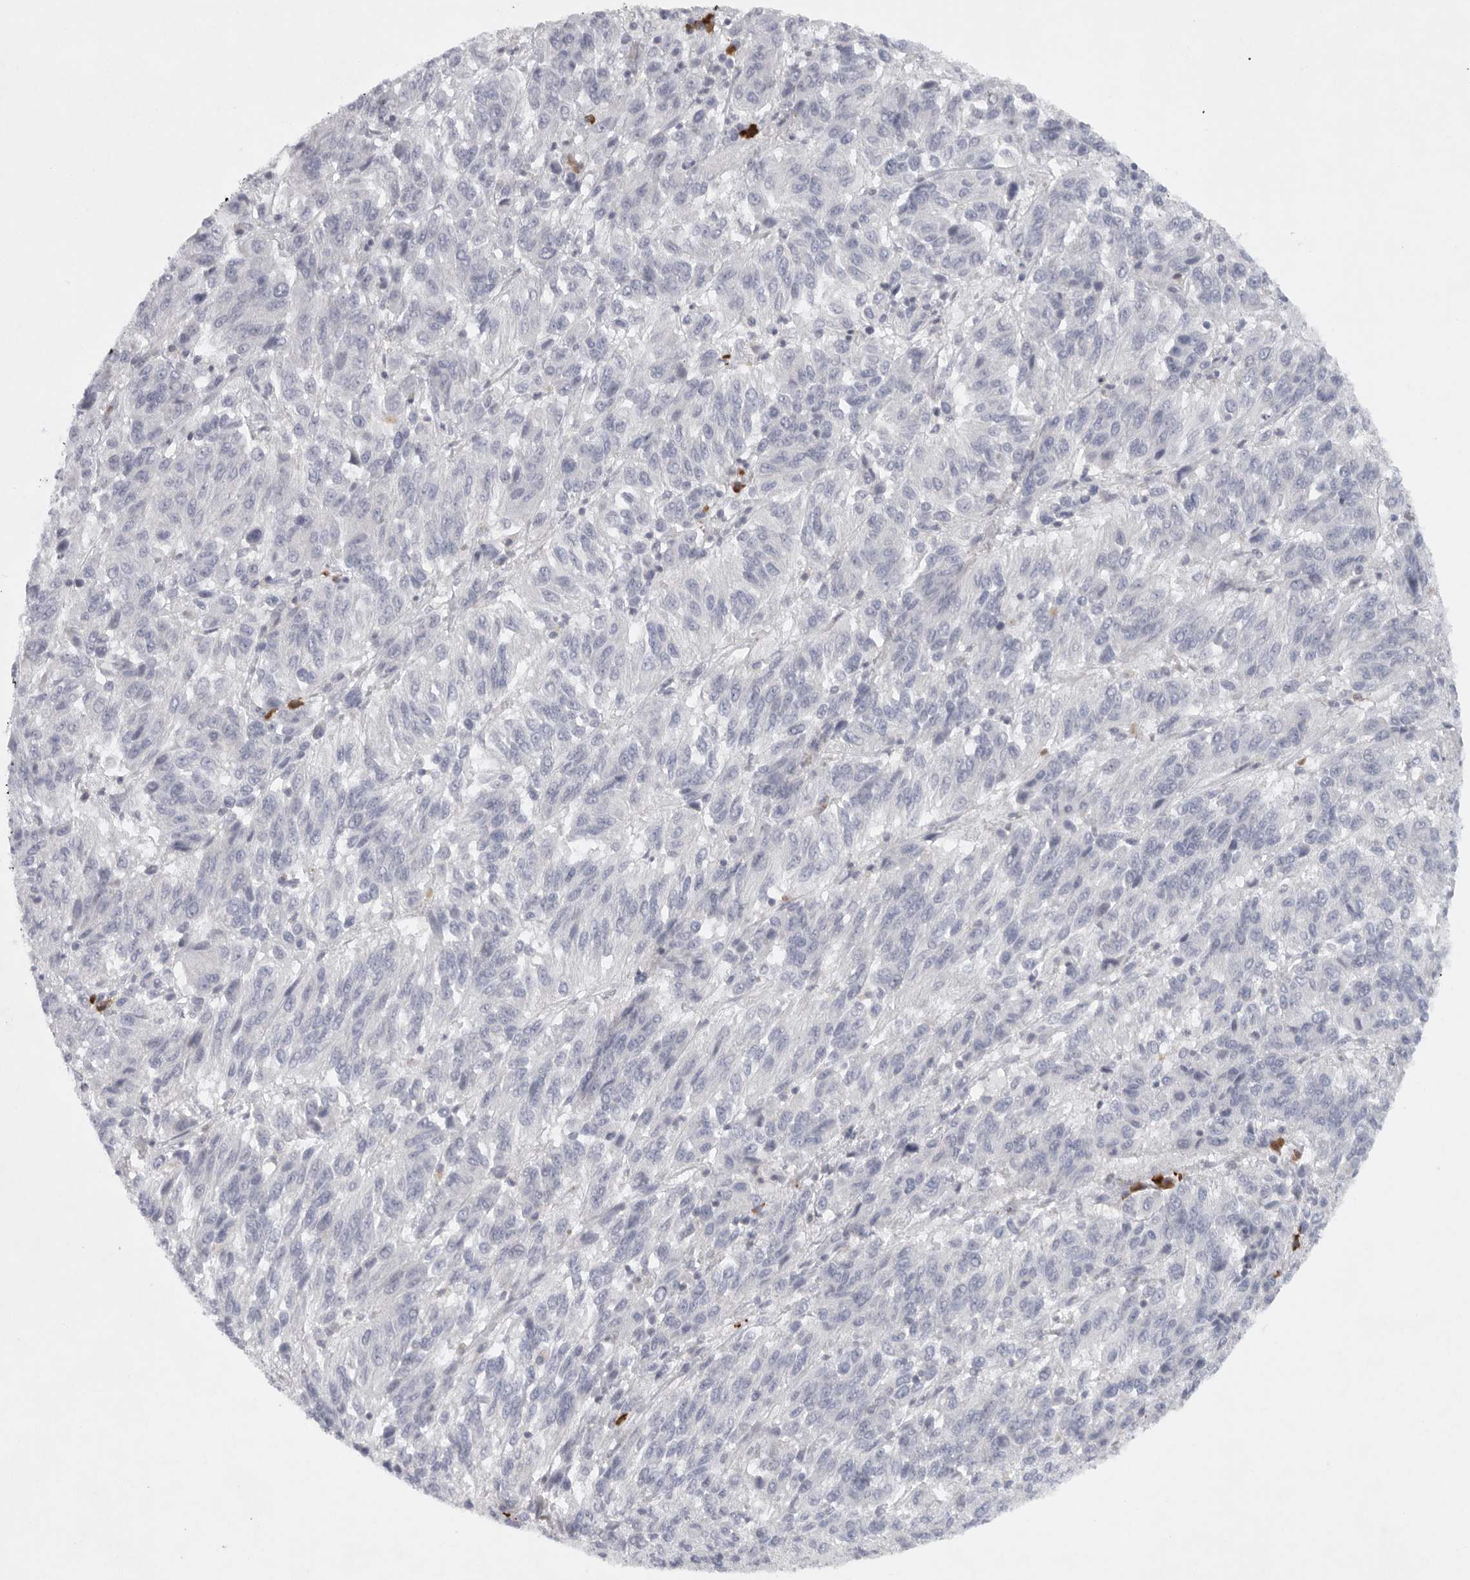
{"staining": {"intensity": "negative", "quantity": "none", "location": "none"}, "tissue": "melanoma", "cell_type": "Tumor cells", "image_type": "cancer", "snomed": [{"axis": "morphology", "description": "Malignant melanoma, Metastatic site"}, {"axis": "topography", "description": "Lung"}], "caption": "This is a histopathology image of immunohistochemistry staining of melanoma, which shows no expression in tumor cells. (Immunohistochemistry (ihc), brightfield microscopy, high magnification).", "gene": "TMEM69", "patient": {"sex": "male", "age": 64}}